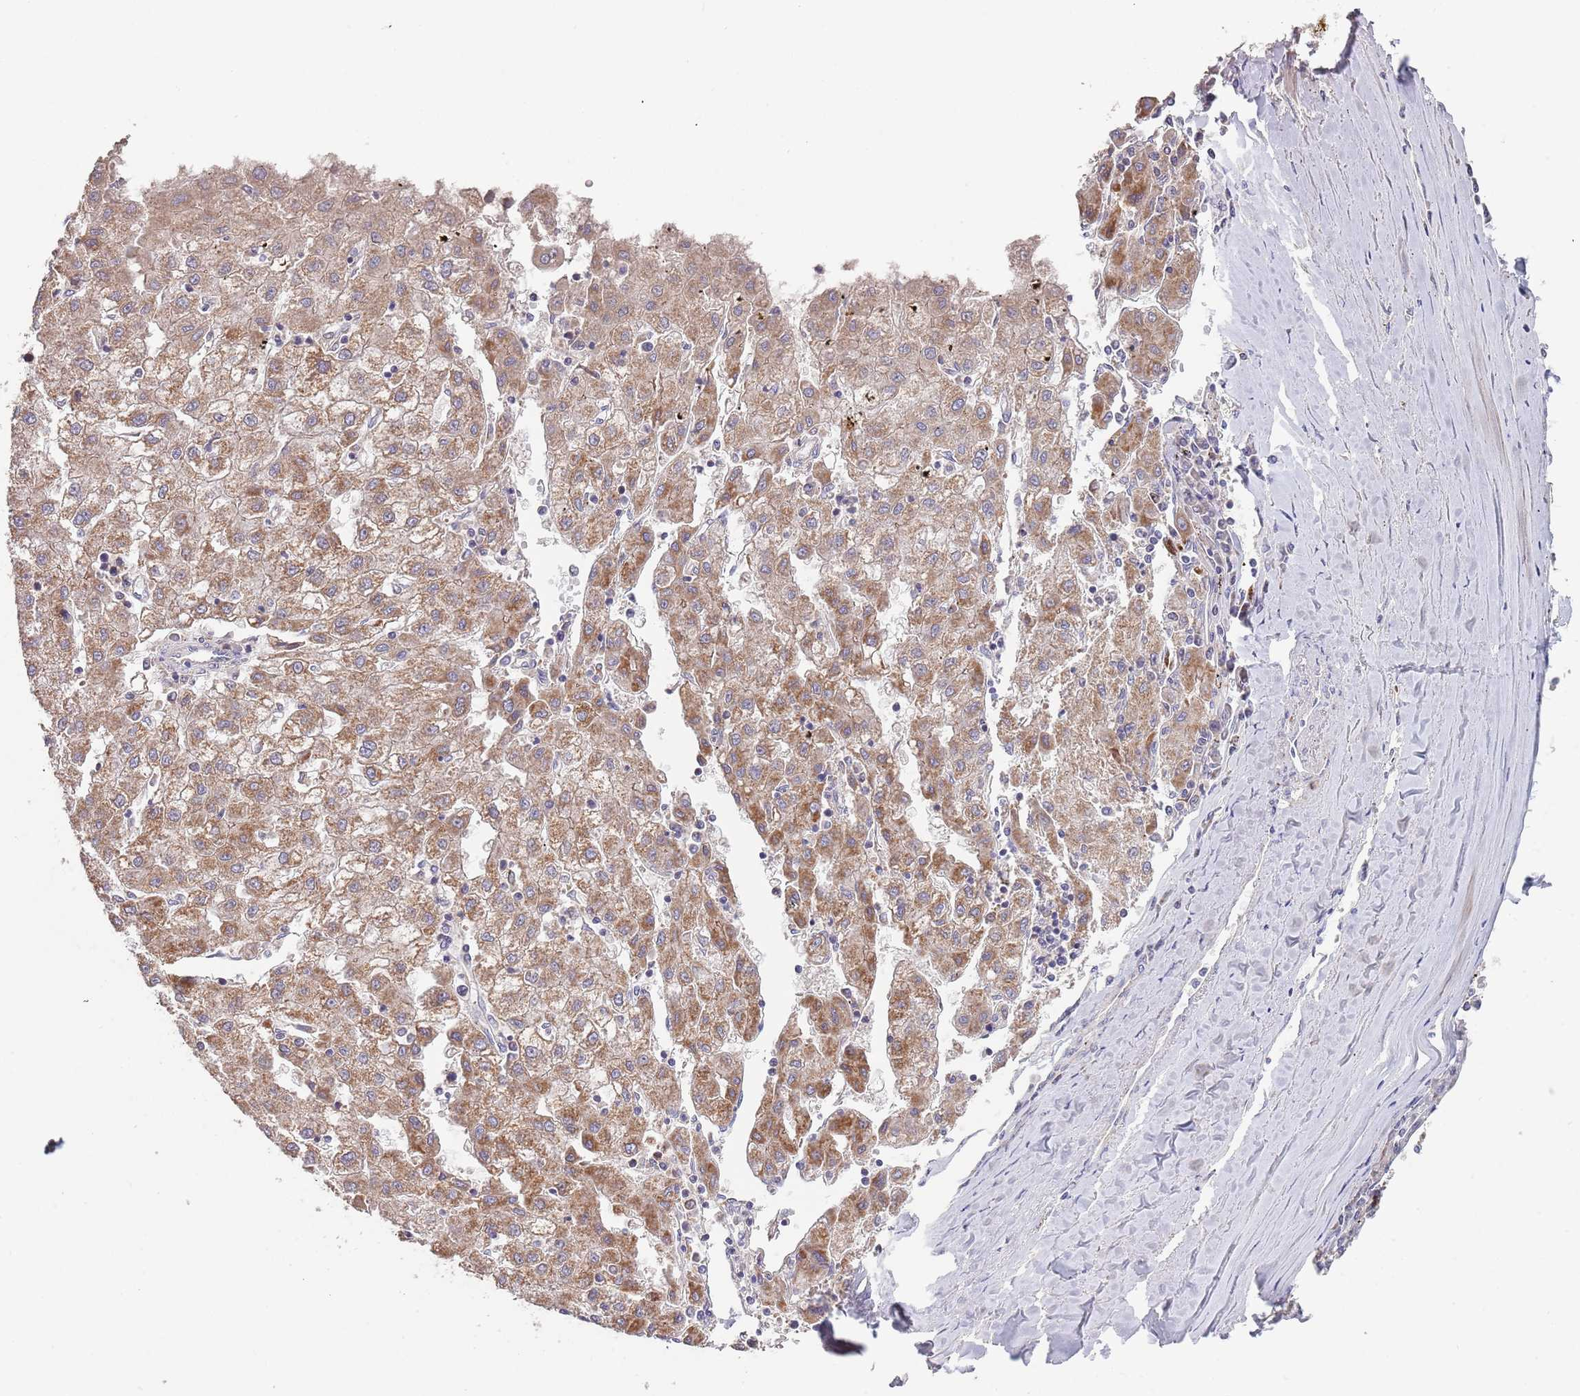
{"staining": {"intensity": "moderate", "quantity": ">75%", "location": "cytoplasmic/membranous"}, "tissue": "liver cancer", "cell_type": "Tumor cells", "image_type": "cancer", "snomed": [{"axis": "morphology", "description": "Carcinoma, Hepatocellular, NOS"}, {"axis": "topography", "description": "Liver"}], "caption": "Moderate cytoplasmic/membranous protein positivity is present in about >75% of tumor cells in liver cancer.", "gene": "ABCC10", "patient": {"sex": "male", "age": 72}}